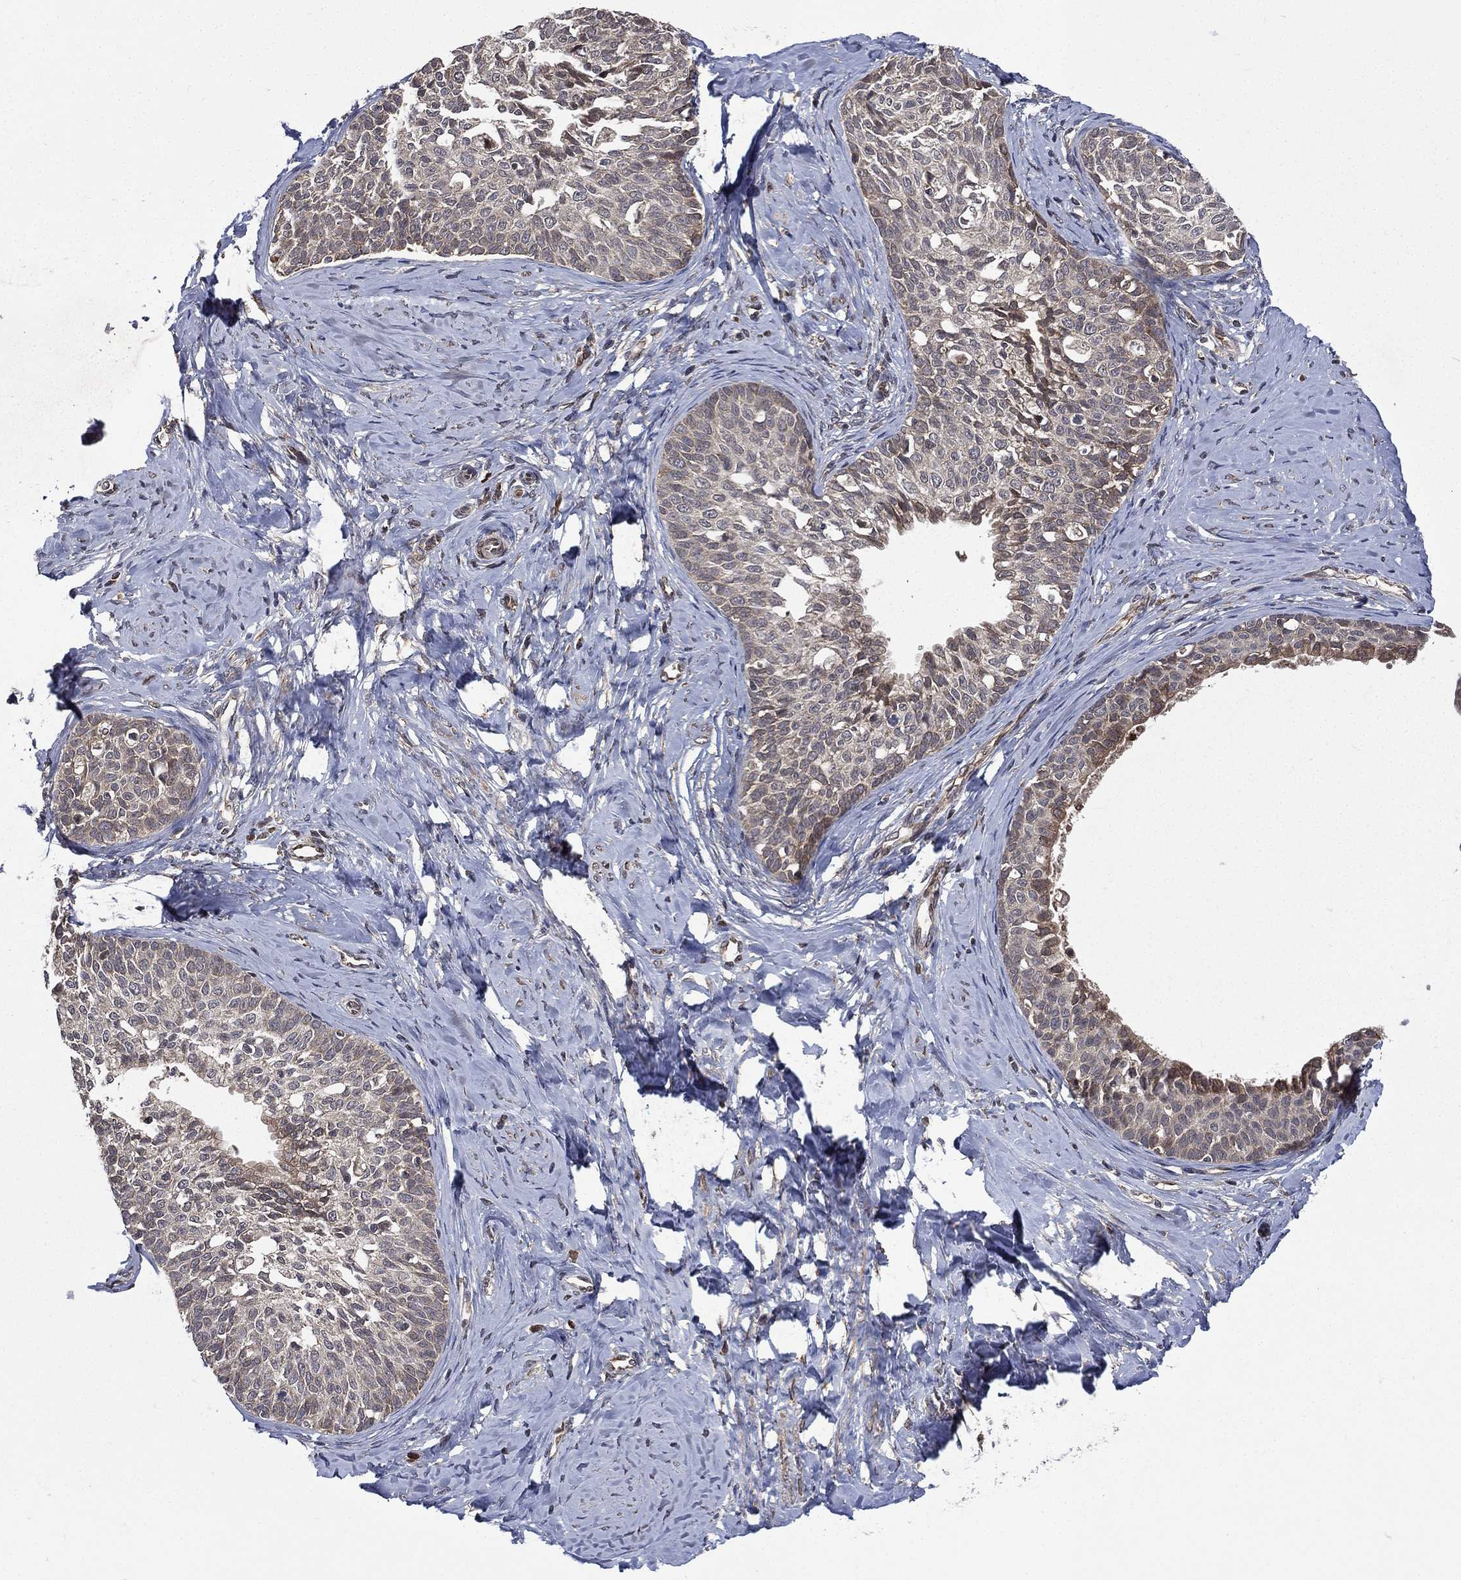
{"staining": {"intensity": "moderate", "quantity": "<25%", "location": "cytoplasmic/membranous"}, "tissue": "cervical cancer", "cell_type": "Tumor cells", "image_type": "cancer", "snomed": [{"axis": "morphology", "description": "Squamous cell carcinoma, NOS"}, {"axis": "topography", "description": "Cervix"}], "caption": "Protein staining of cervical cancer (squamous cell carcinoma) tissue displays moderate cytoplasmic/membranous expression in about <25% of tumor cells.", "gene": "RAB11FIP4", "patient": {"sex": "female", "age": 51}}